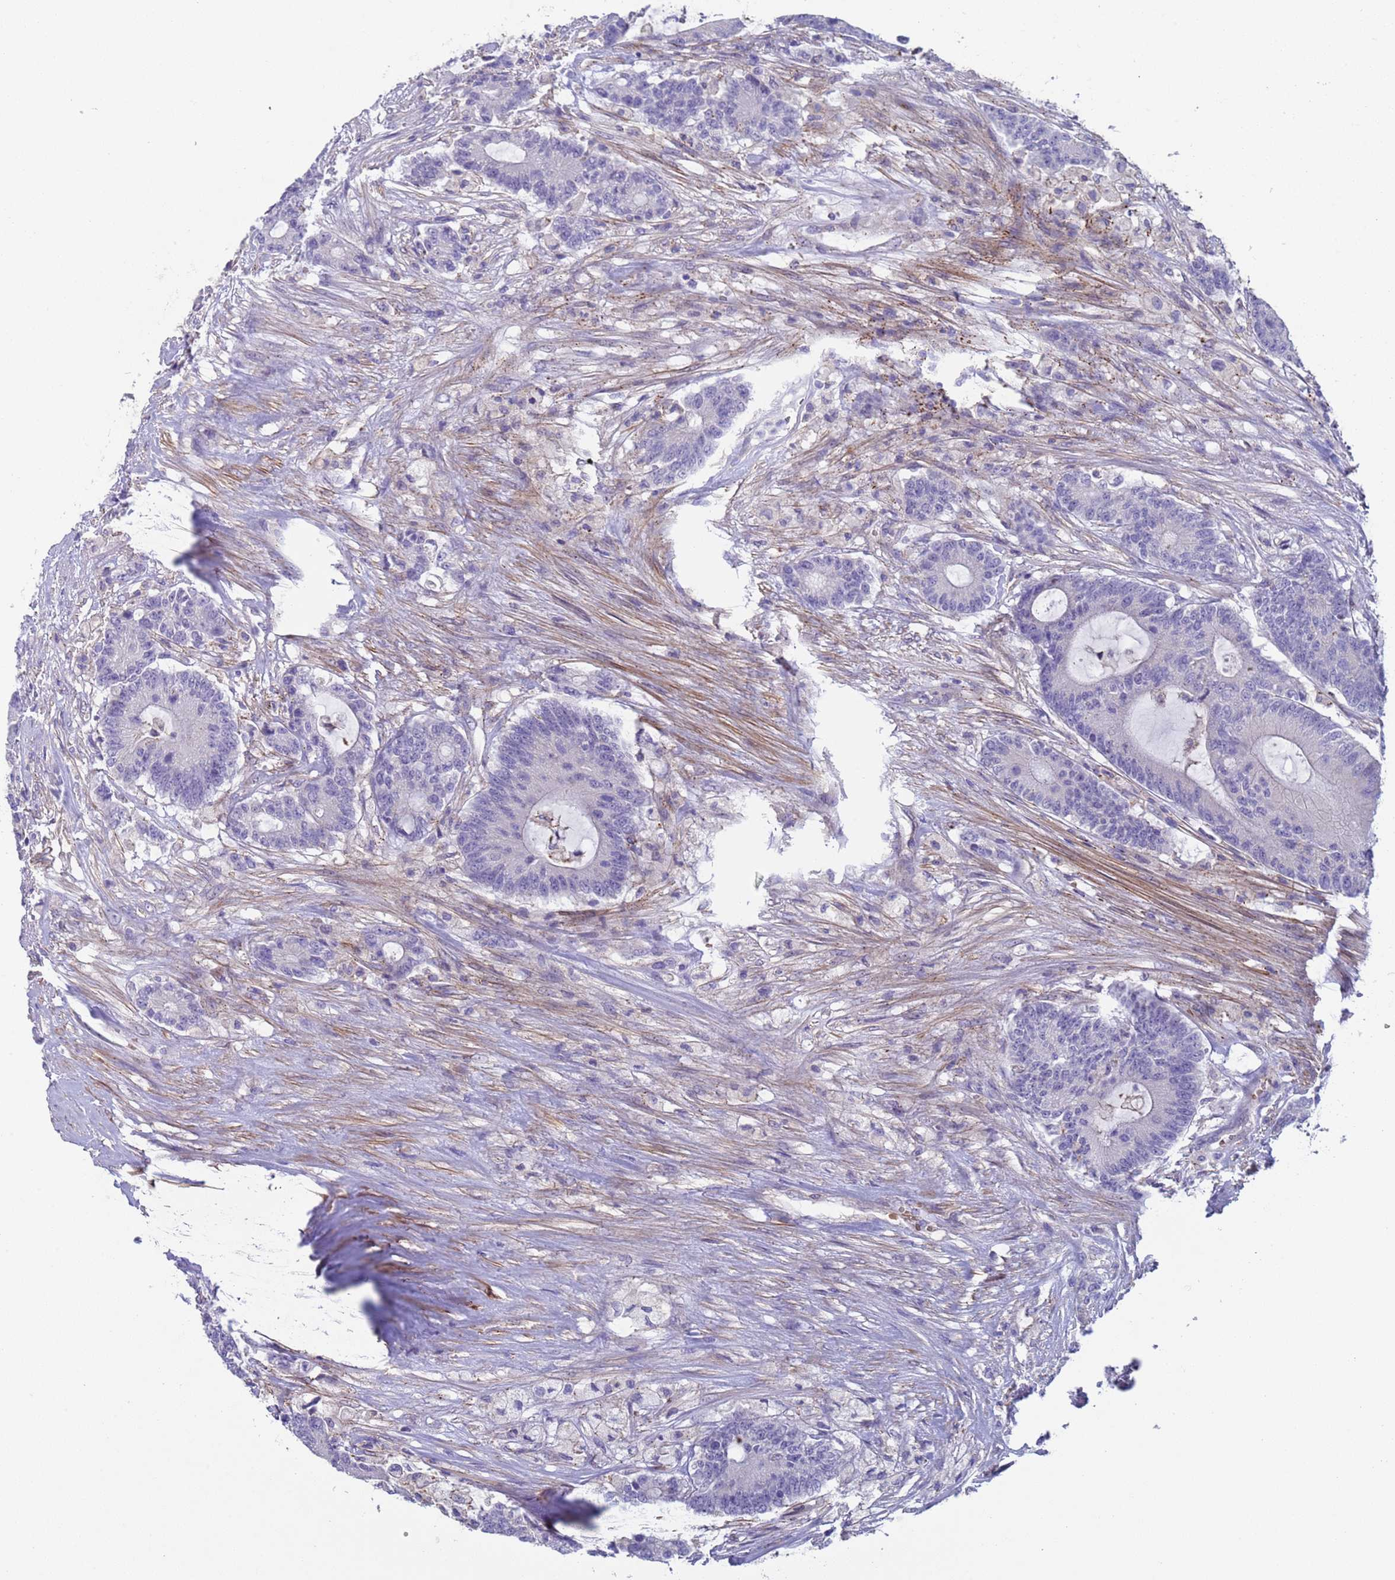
{"staining": {"intensity": "negative", "quantity": "none", "location": "none"}, "tissue": "colorectal cancer", "cell_type": "Tumor cells", "image_type": "cancer", "snomed": [{"axis": "morphology", "description": "Adenocarcinoma, NOS"}, {"axis": "topography", "description": "Colon"}], "caption": "The image reveals no staining of tumor cells in adenocarcinoma (colorectal).", "gene": "KBTBD3", "patient": {"sex": "female", "age": 84}}